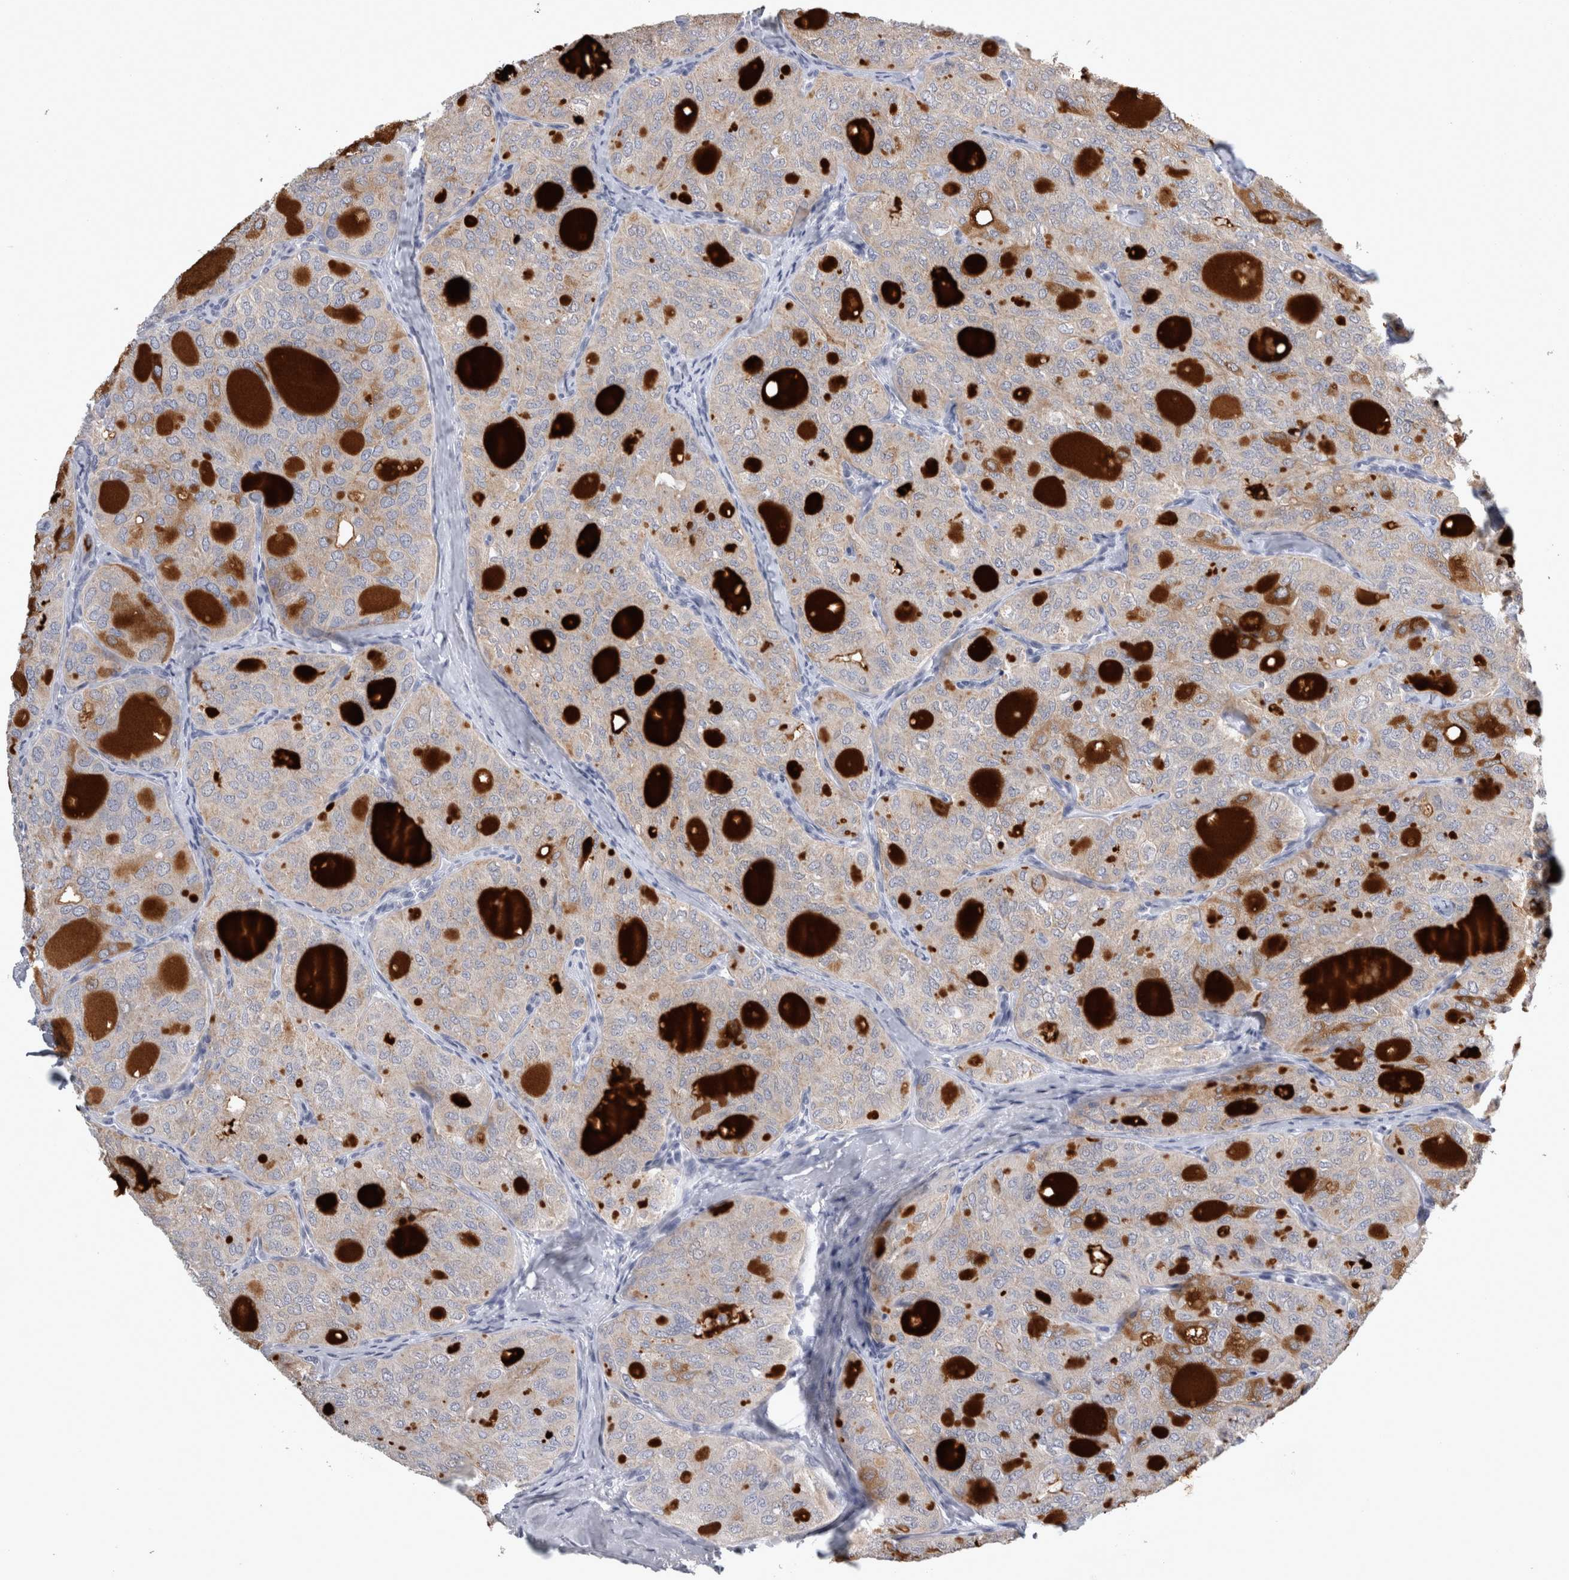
{"staining": {"intensity": "strong", "quantity": "<25%", "location": "cytoplasmic/membranous"}, "tissue": "thyroid cancer", "cell_type": "Tumor cells", "image_type": "cancer", "snomed": [{"axis": "morphology", "description": "Follicular adenoma carcinoma, NOS"}, {"axis": "topography", "description": "Thyroid gland"}], "caption": "Thyroid follicular adenoma carcinoma tissue demonstrates strong cytoplasmic/membranous staining in about <25% of tumor cells", "gene": "TCAP", "patient": {"sex": "male", "age": 75}}